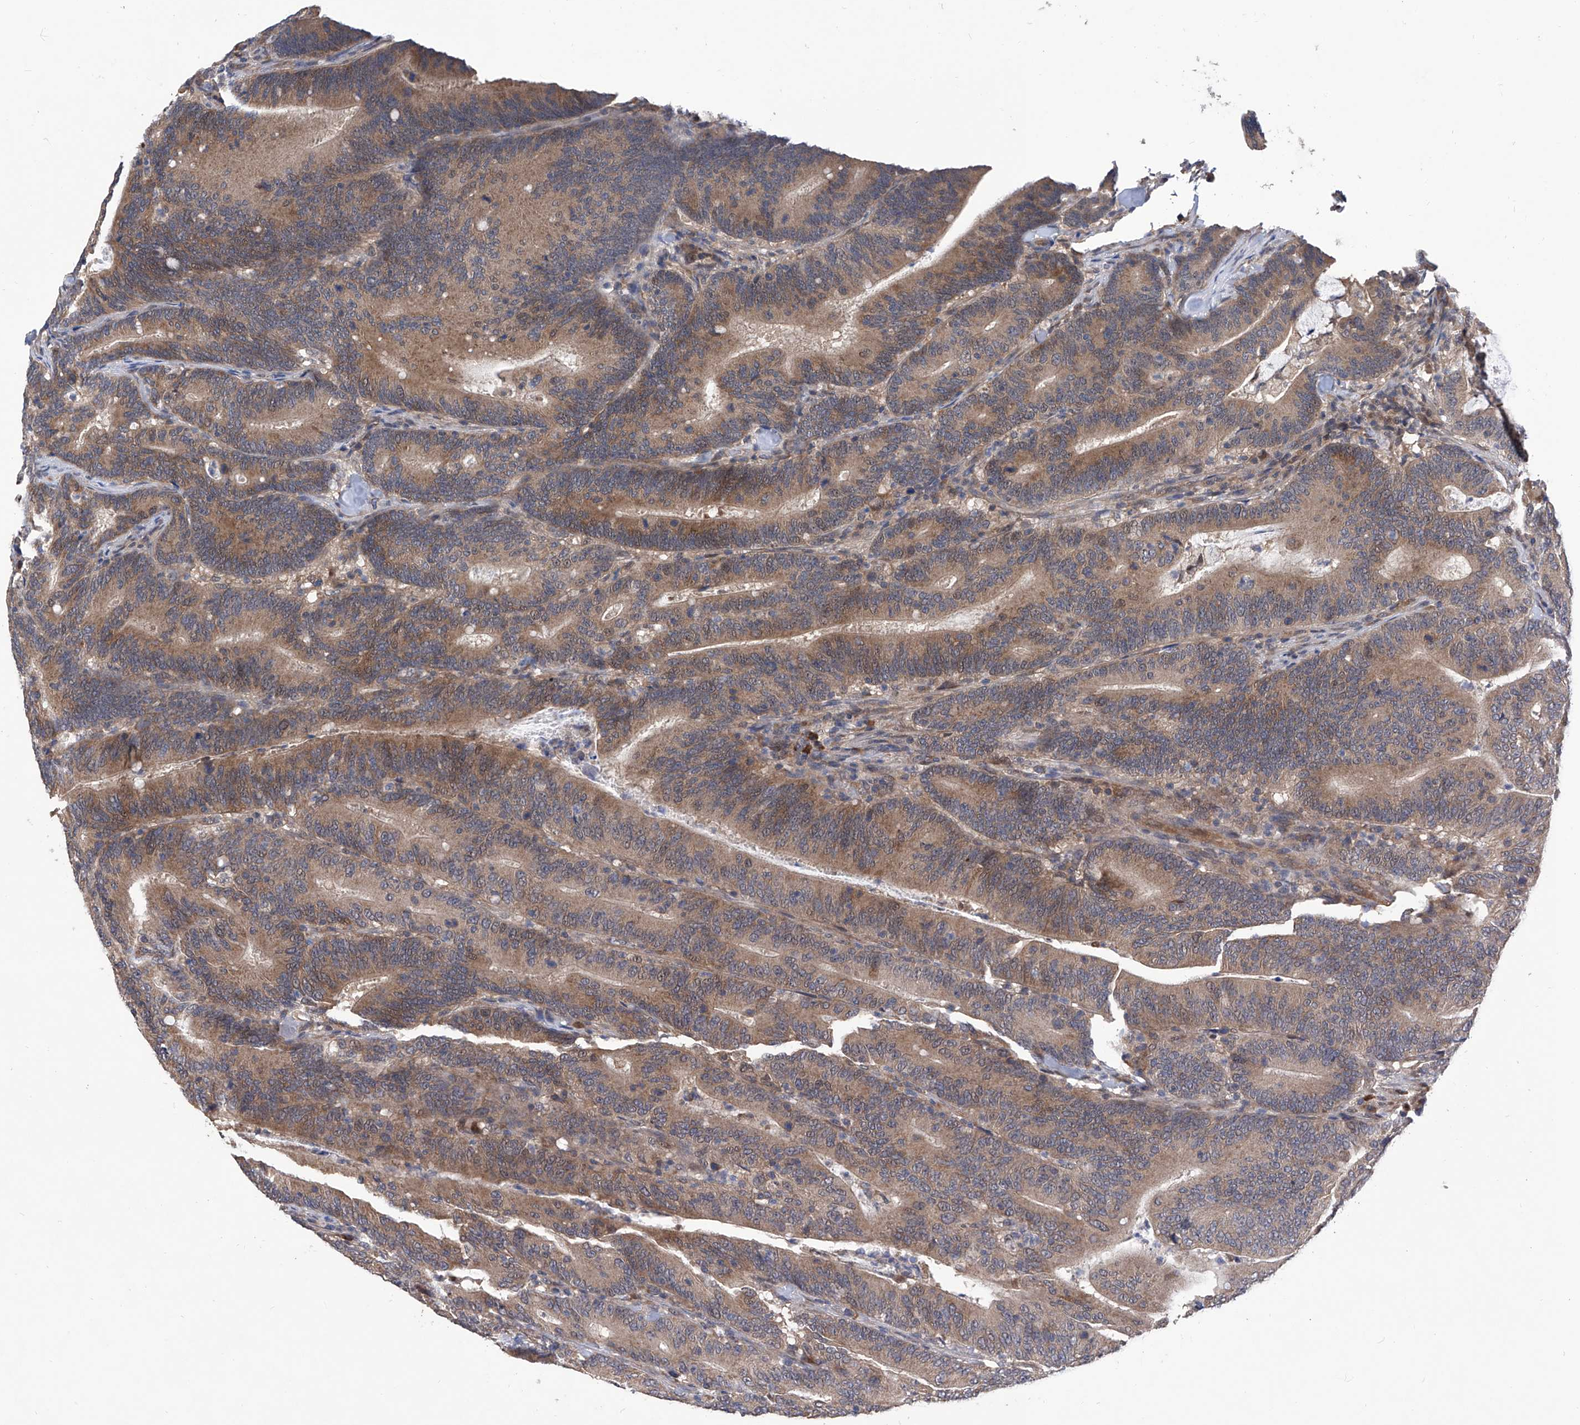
{"staining": {"intensity": "moderate", "quantity": ">75%", "location": "cytoplasmic/membranous"}, "tissue": "colorectal cancer", "cell_type": "Tumor cells", "image_type": "cancer", "snomed": [{"axis": "morphology", "description": "Adenocarcinoma, NOS"}, {"axis": "topography", "description": "Colon"}], "caption": "Colorectal cancer stained with immunohistochemistry exhibits moderate cytoplasmic/membranous expression in about >75% of tumor cells. (DAB IHC, brown staining for protein, blue staining for nuclei).", "gene": "USP45", "patient": {"sex": "female", "age": 66}}